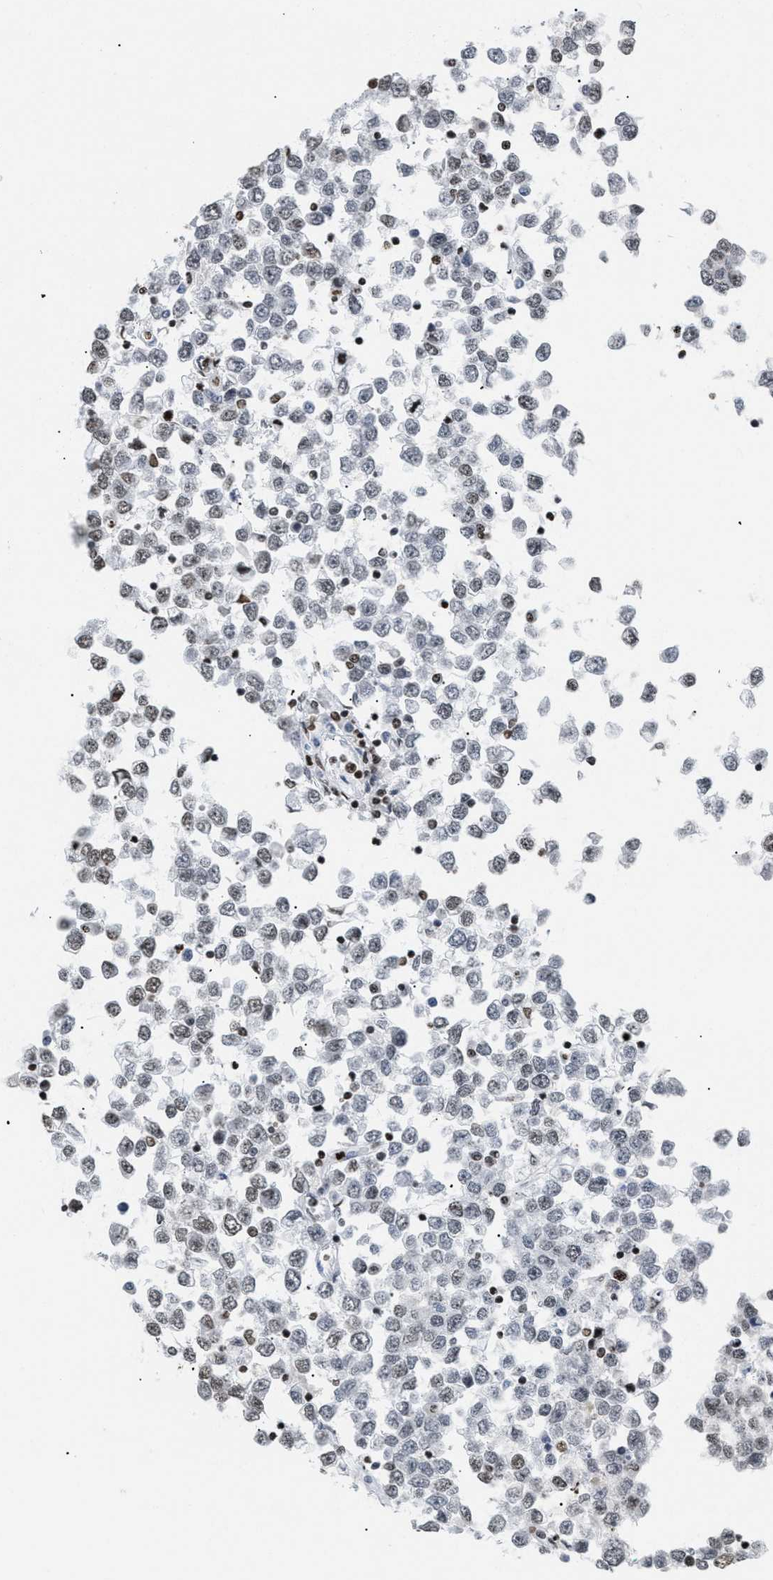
{"staining": {"intensity": "weak", "quantity": ">75%", "location": "nuclear"}, "tissue": "testis cancer", "cell_type": "Tumor cells", "image_type": "cancer", "snomed": [{"axis": "morphology", "description": "Seminoma, NOS"}, {"axis": "topography", "description": "Testis"}], "caption": "IHC of human seminoma (testis) demonstrates low levels of weak nuclear staining in about >75% of tumor cells. (brown staining indicates protein expression, while blue staining denotes nuclei).", "gene": "HMGN2", "patient": {"sex": "male", "age": 65}}